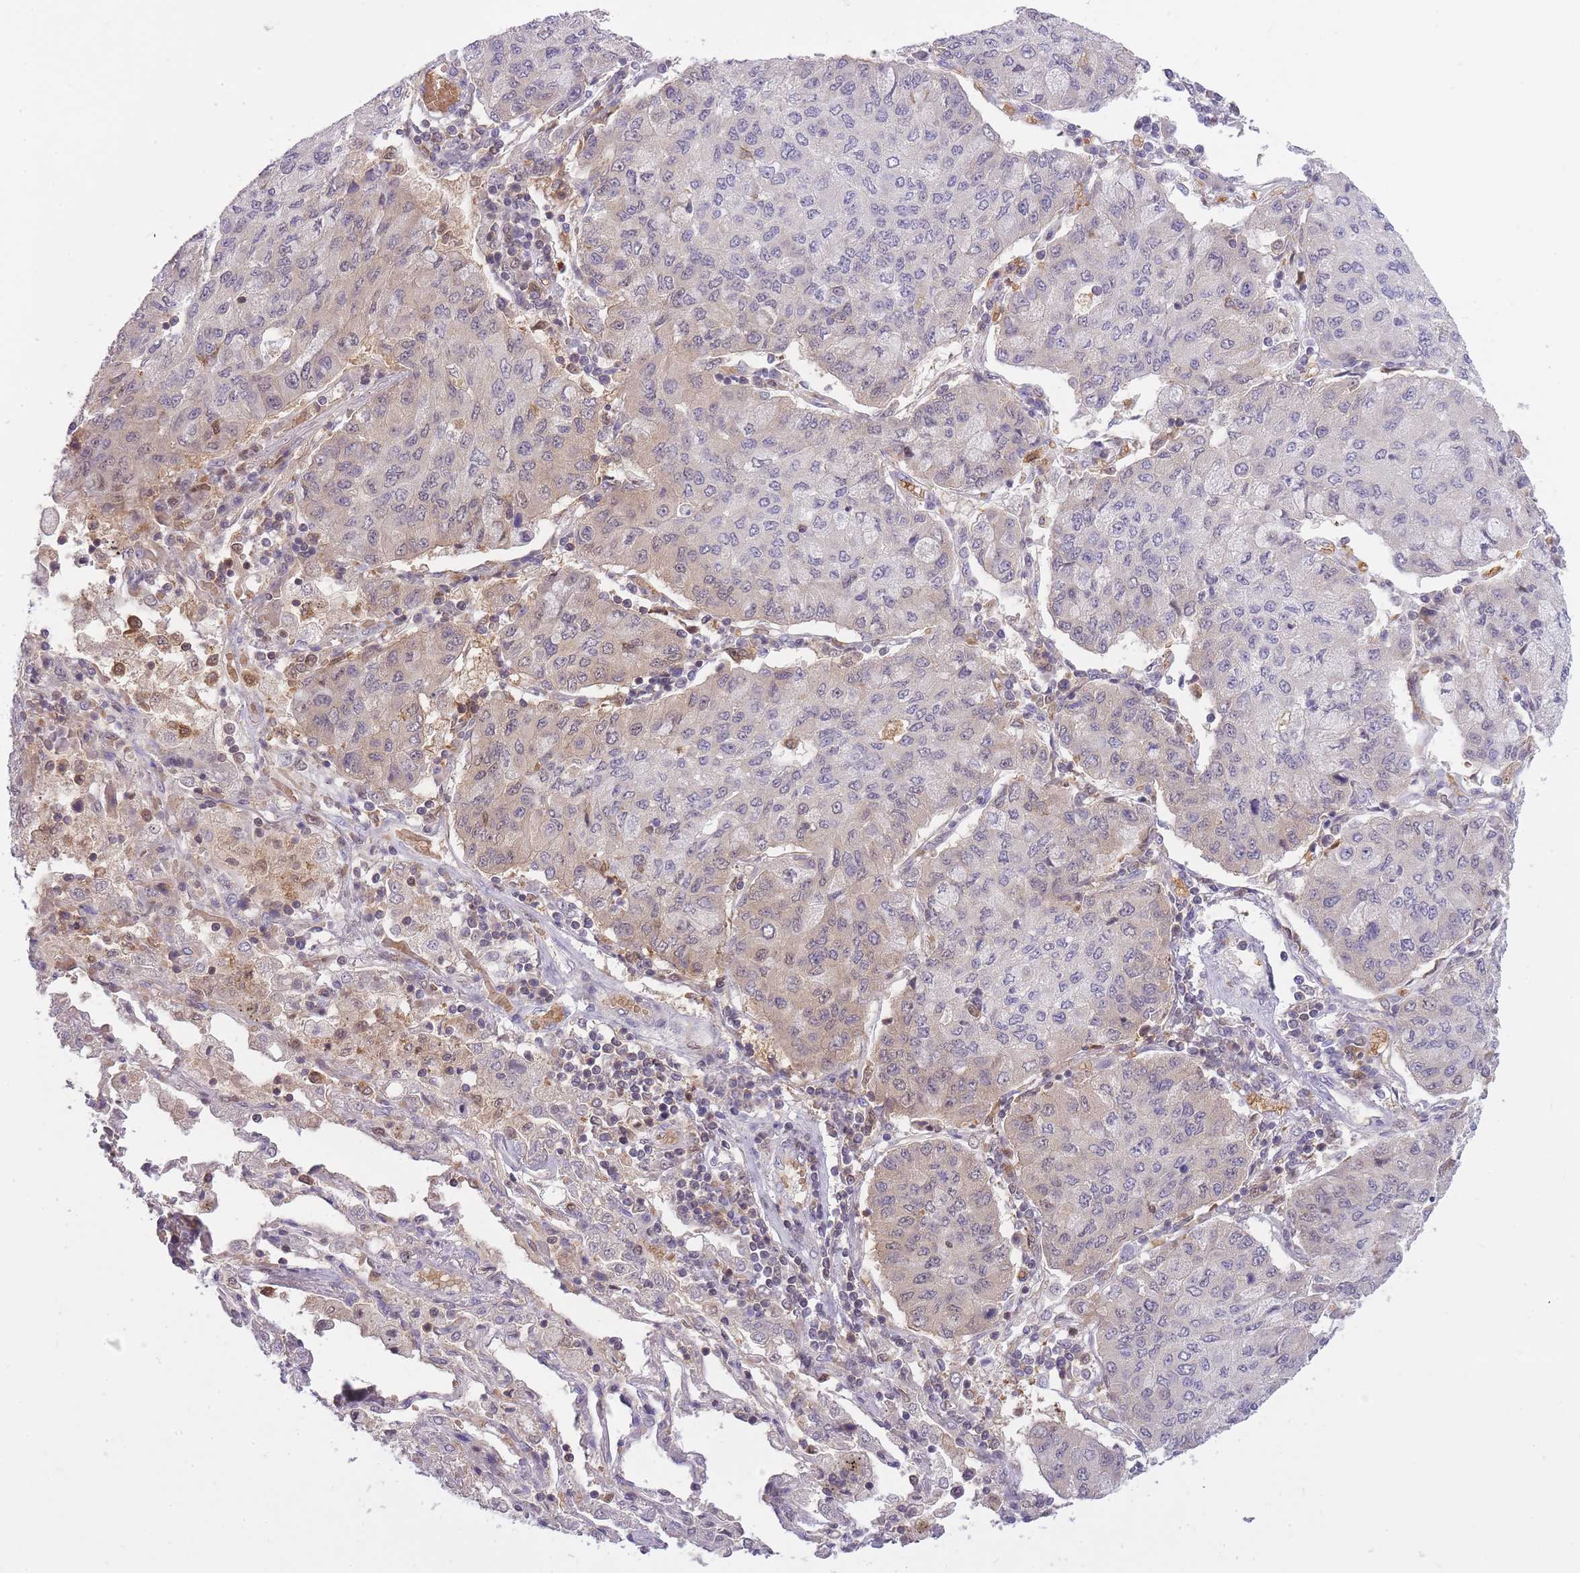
{"staining": {"intensity": "weak", "quantity": "<25%", "location": "cytoplasmic/membranous,nuclear"}, "tissue": "lung cancer", "cell_type": "Tumor cells", "image_type": "cancer", "snomed": [{"axis": "morphology", "description": "Squamous cell carcinoma, NOS"}, {"axis": "topography", "description": "Lung"}], "caption": "Immunohistochemistry of human lung squamous cell carcinoma reveals no positivity in tumor cells.", "gene": "CXorf38", "patient": {"sex": "male", "age": 74}}